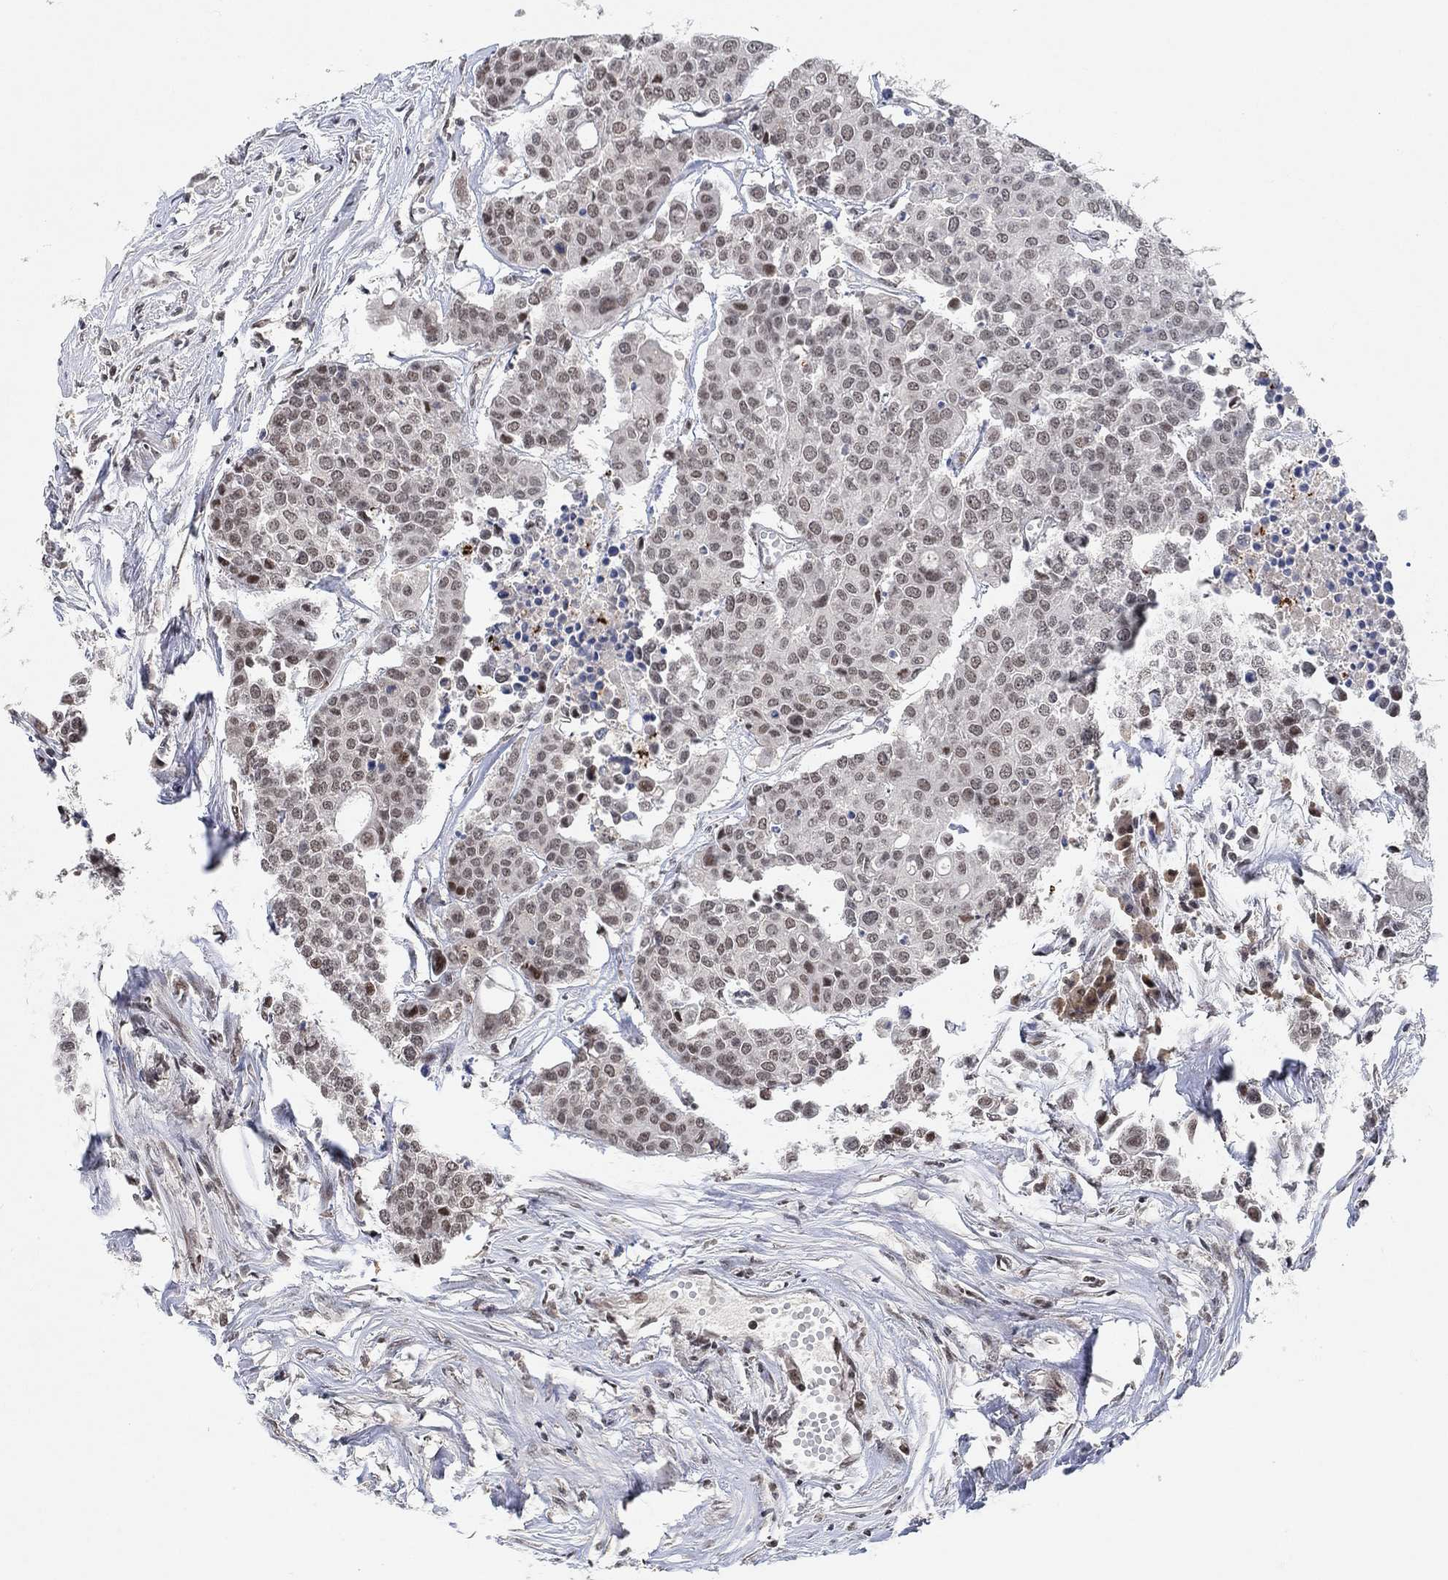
{"staining": {"intensity": "moderate", "quantity": "<25%", "location": "nuclear"}, "tissue": "carcinoid", "cell_type": "Tumor cells", "image_type": "cancer", "snomed": [{"axis": "morphology", "description": "Carcinoid, malignant, NOS"}, {"axis": "topography", "description": "Colon"}], "caption": "Immunohistochemical staining of human carcinoid exhibits low levels of moderate nuclear protein positivity in about <25% of tumor cells.", "gene": "THAP8", "patient": {"sex": "male", "age": 81}}